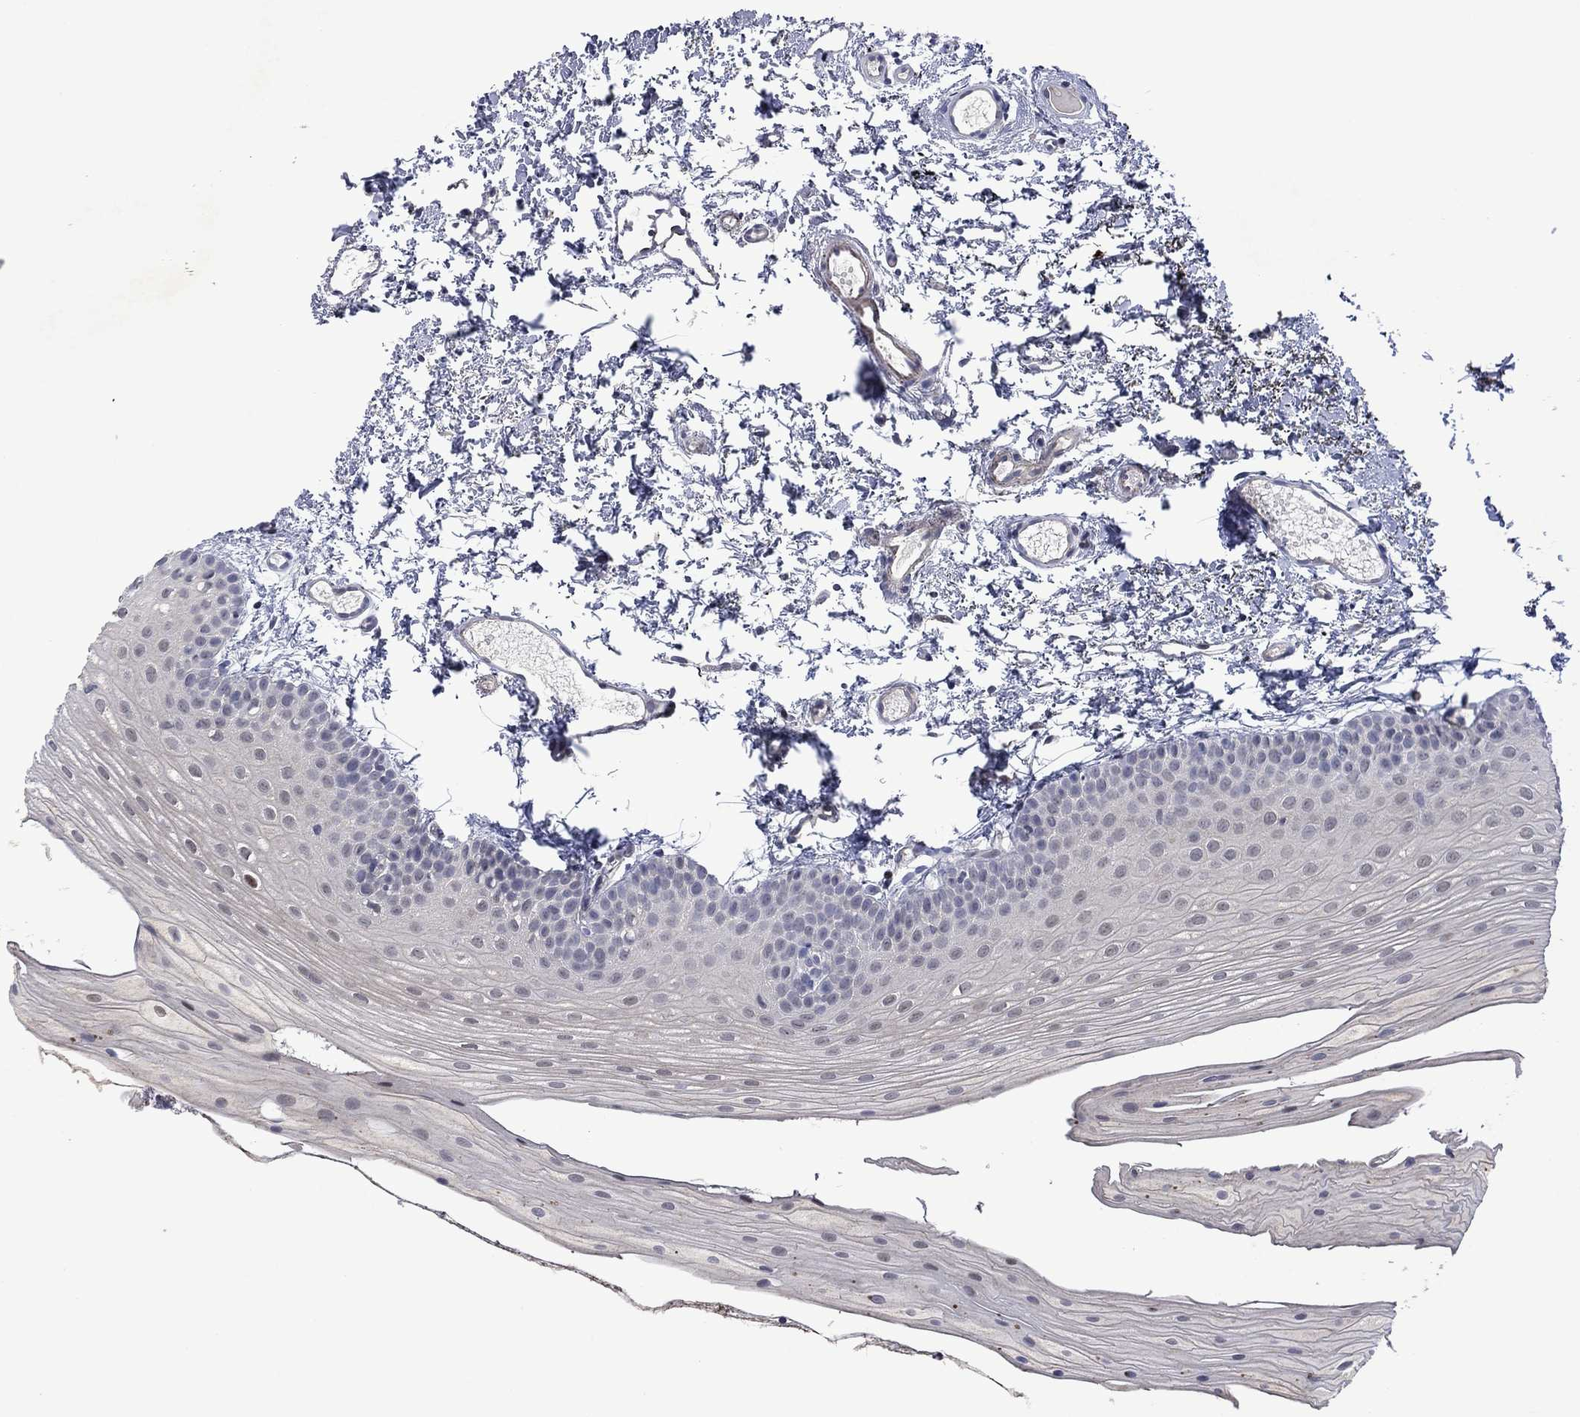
{"staining": {"intensity": "weak", "quantity": "<25%", "location": "cytoplasmic/membranous"}, "tissue": "oral mucosa", "cell_type": "Squamous epithelial cells", "image_type": "normal", "snomed": [{"axis": "morphology", "description": "Normal tissue, NOS"}, {"axis": "topography", "description": "Oral tissue"}], "caption": "IHC photomicrograph of normal oral mucosa: human oral mucosa stained with DAB shows no significant protein positivity in squamous epithelial cells. (Stains: DAB (3,3'-diaminobenzidine) immunohistochemistry (IHC) with hematoxylin counter stain, Microscopy: brightfield microscopy at high magnification).", "gene": "PHKA1", "patient": {"sex": "female", "age": 57}}